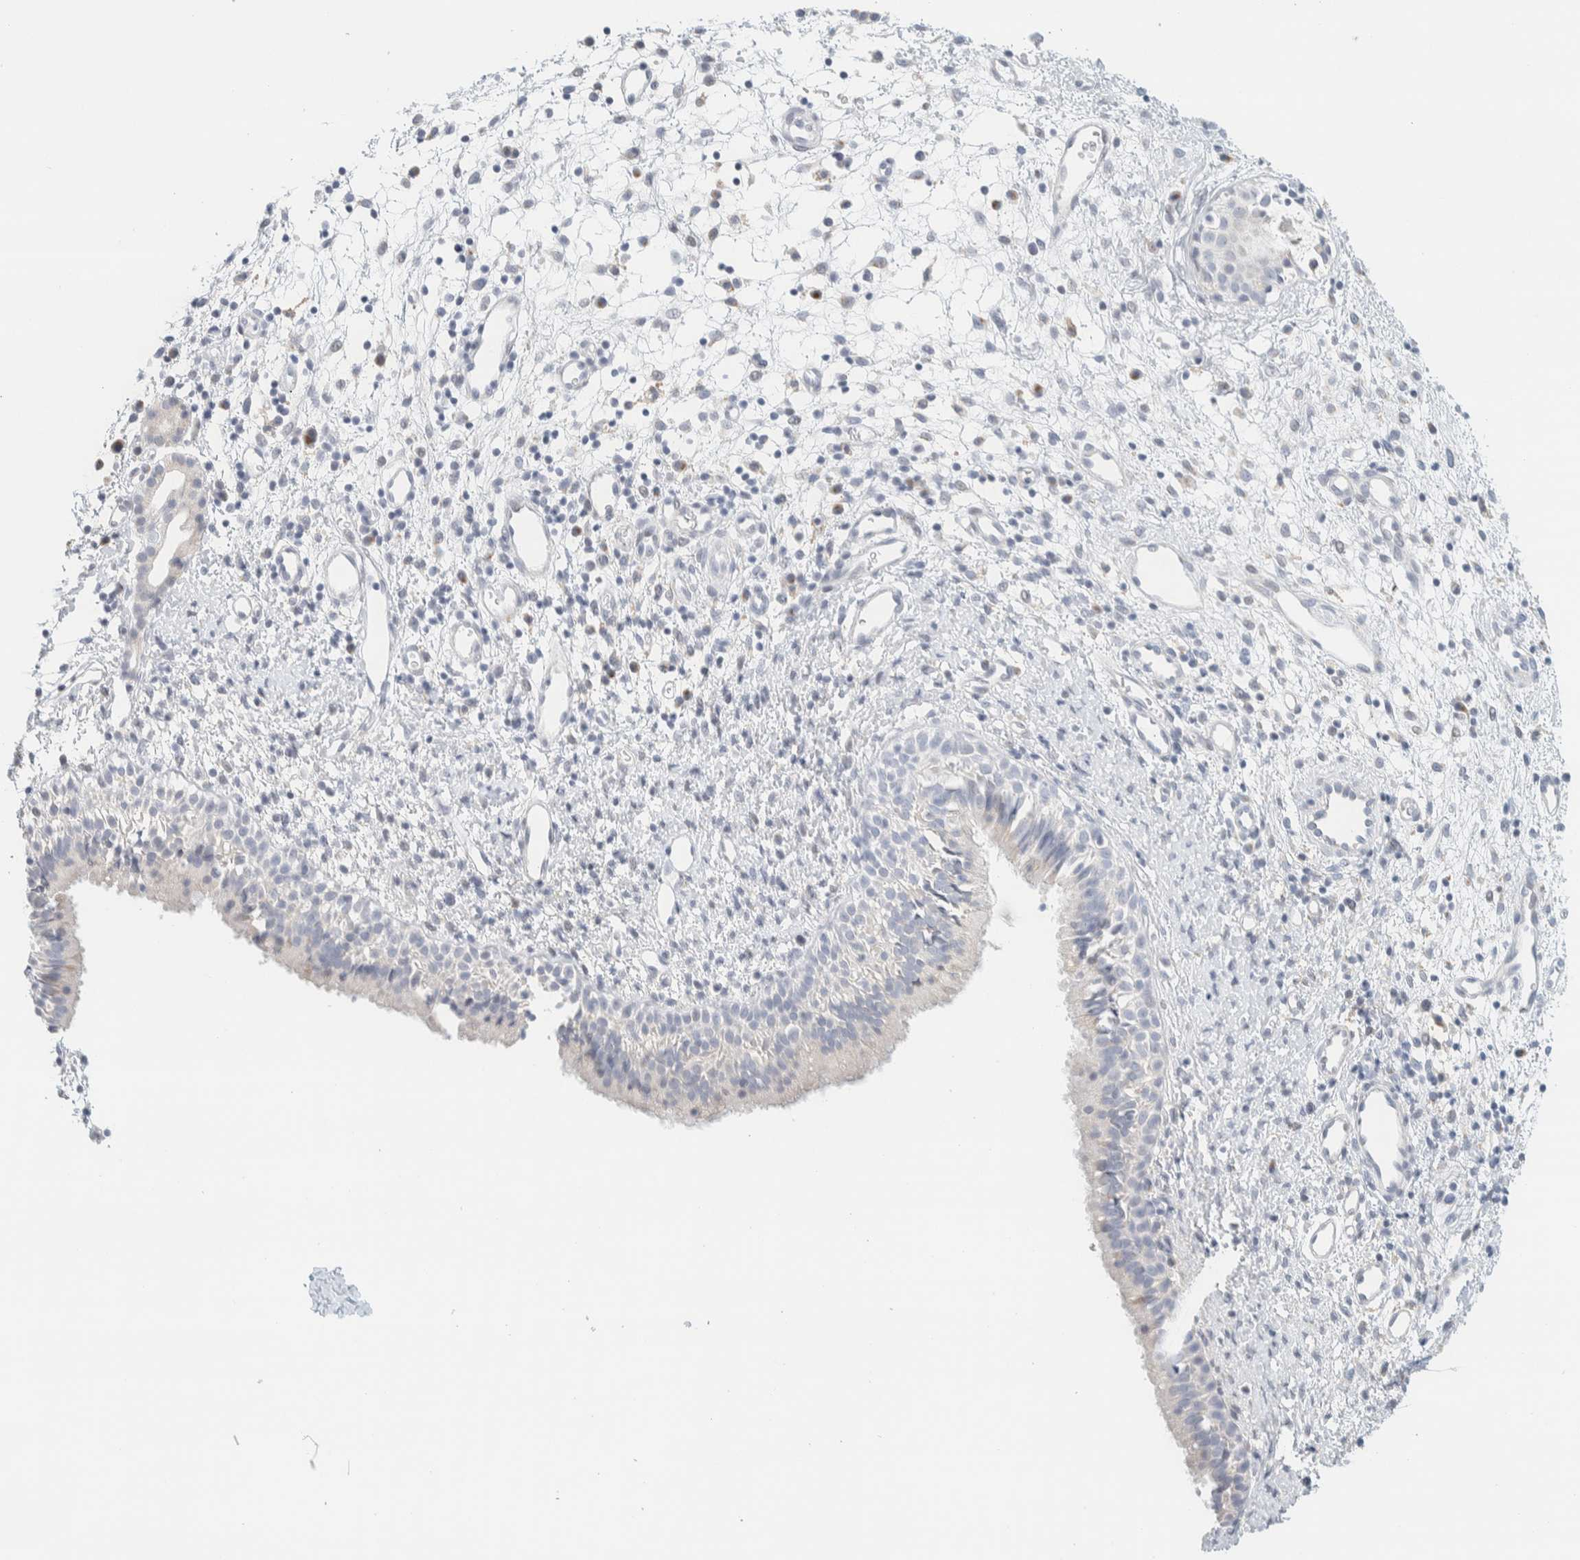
{"staining": {"intensity": "negative", "quantity": "none", "location": "none"}, "tissue": "nasopharynx", "cell_type": "Respiratory epithelial cells", "image_type": "normal", "snomed": [{"axis": "morphology", "description": "Normal tissue, NOS"}, {"axis": "topography", "description": "Nasopharynx"}], "caption": "The immunohistochemistry image has no significant staining in respiratory epithelial cells of nasopharynx. (Immunohistochemistry (ihc), brightfield microscopy, high magnification).", "gene": "SPNS3", "patient": {"sex": "male", "age": 22}}